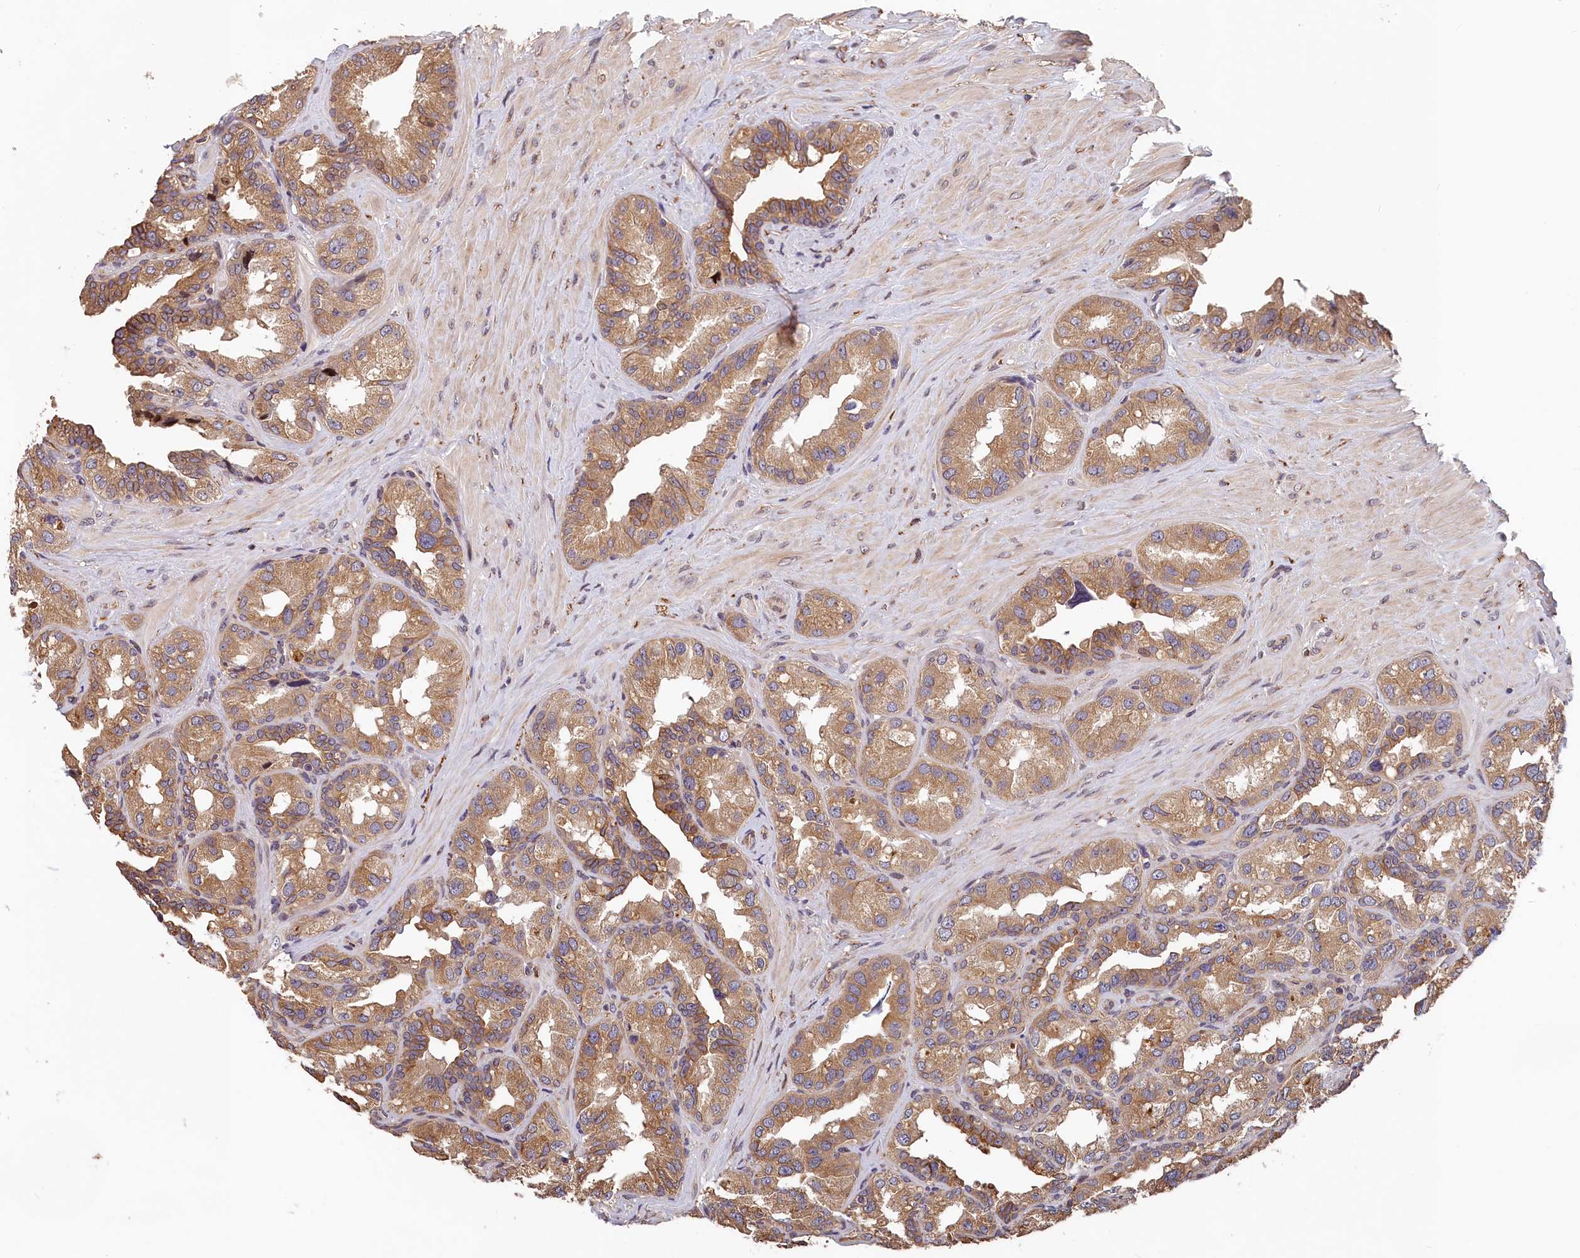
{"staining": {"intensity": "moderate", "quantity": ">75%", "location": "cytoplasmic/membranous"}, "tissue": "seminal vesicle", "cell_type": "Glandular cells", "image_type": "normal", "snomed": [{"axis": "morphology", "description": "Normal tissue, NOS"}, {"axis": "topography", "description": "Seminal veicle"}, {"axis": "topography", "description": "Peripheral nerve tissue"}], "caption": "Immunohistochemistry histopathology image of benign human seminal vesicle stained for a protein (brown), which demonstrates medium levels of moderate cytoplasmic/membranous expression in approximately >75% of glandular cells.", "gene": "TMEM116", "patient": {"sex": "male", "age": 67}}